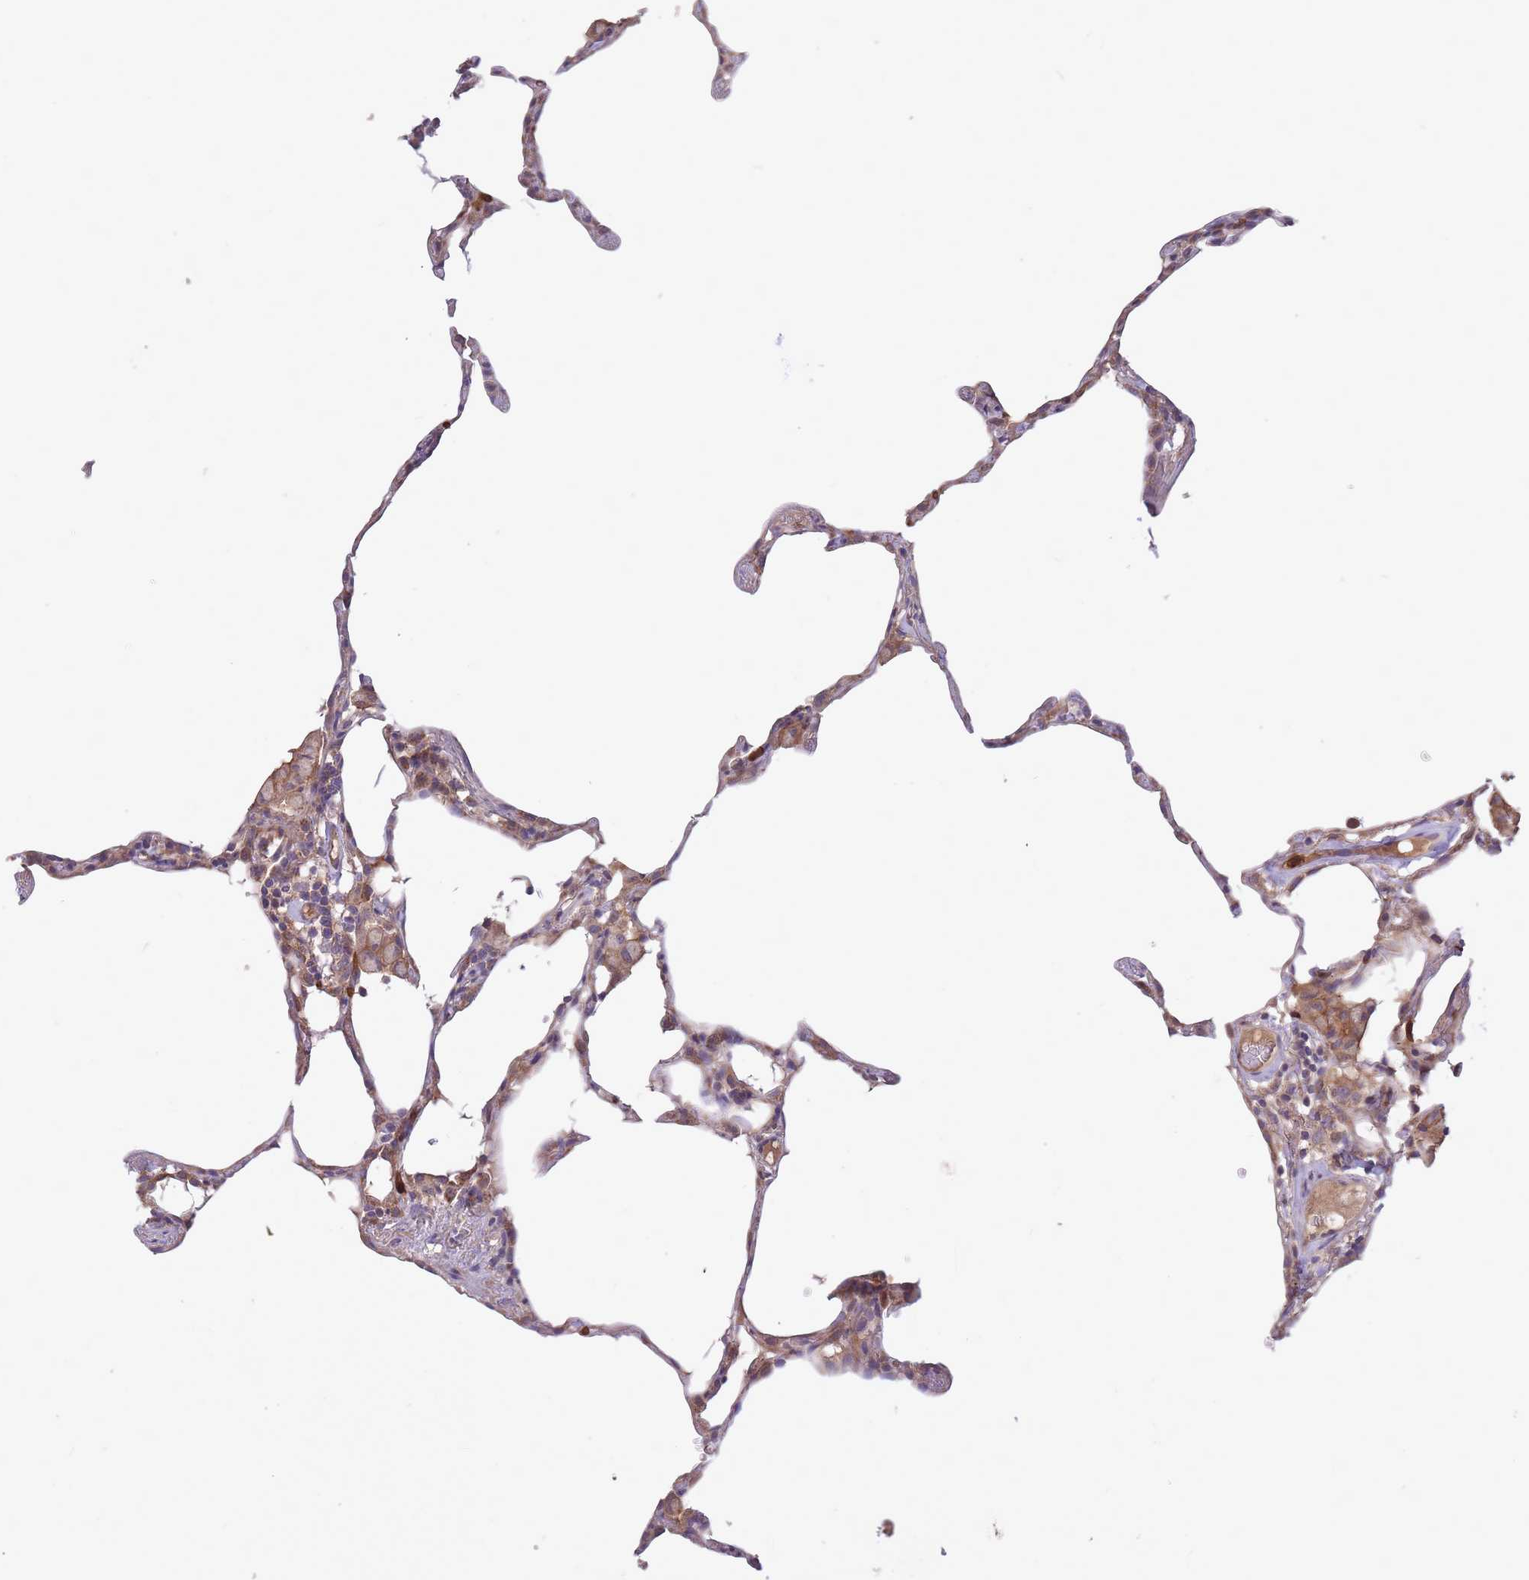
{"staining": {"intensity": "moderate", "quantity": "<25%", "location": "cytoplasmic/membranous"}, "tissue": "lung", "cell_type": "Alveolar cells", "image_type": "normal", "snomed": [{"axis": "morphology", "description": "Normal tissue, NOS"}, {"axis": "topography", "description": "Lung"}], "caption": "Unremarkable lung exhibits moderate cytoplasmic/membranous positivity in about <25% of alveolar cells.", "gene": "IGF2BP2", "patient": {"sex": "female", "age": 57}}